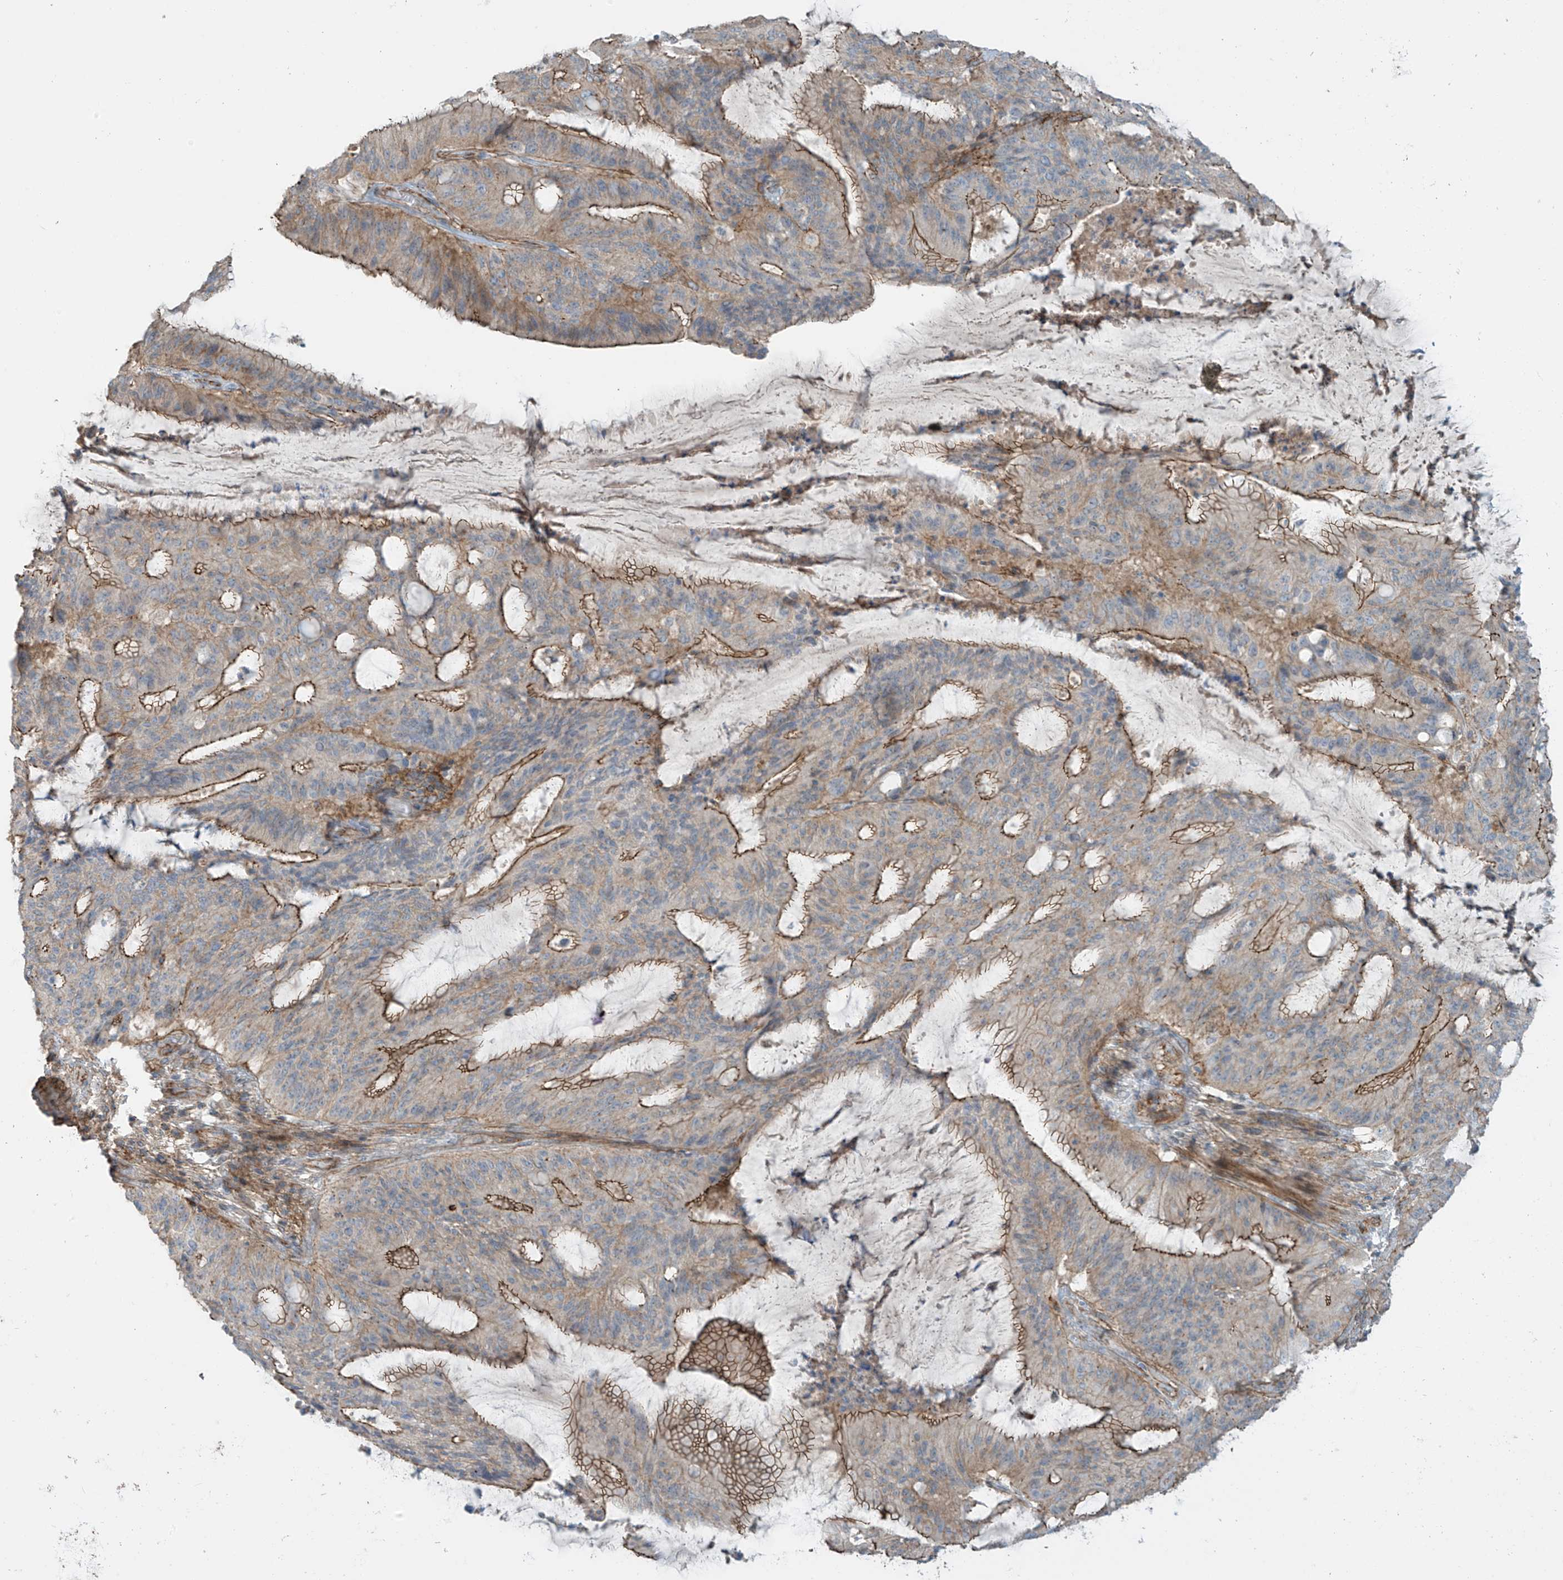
{"staining": {"intensity": "moderate", "quantity": ">75%", "location": "cytoplasmic/membranous"}, "tissue": "liver cancer", "cell_type": "Tumor cells", "image_type": "cancer", "snomed": [{"axis": "morphology", "description": "Normal tissue, NOS"}, {"axis": "morphology", "description": "Cholangiocarcinoma"}, {"axis": "topography", "description": "Liver"}, {"axis": "topography", "description": "Peripheral nerve tissue"}], "caption": "Immunohistochemistry (IHC) (DAB (3,3'-diaminobenzidine)) staining of human cholangiocarcinoma (liver) demonstrates moderate cytoplasmic/membranous protein expression in about >75% of tumor cells.", "gene": "SLC9A2", "patient": {"sex": "female", "age": 73}}